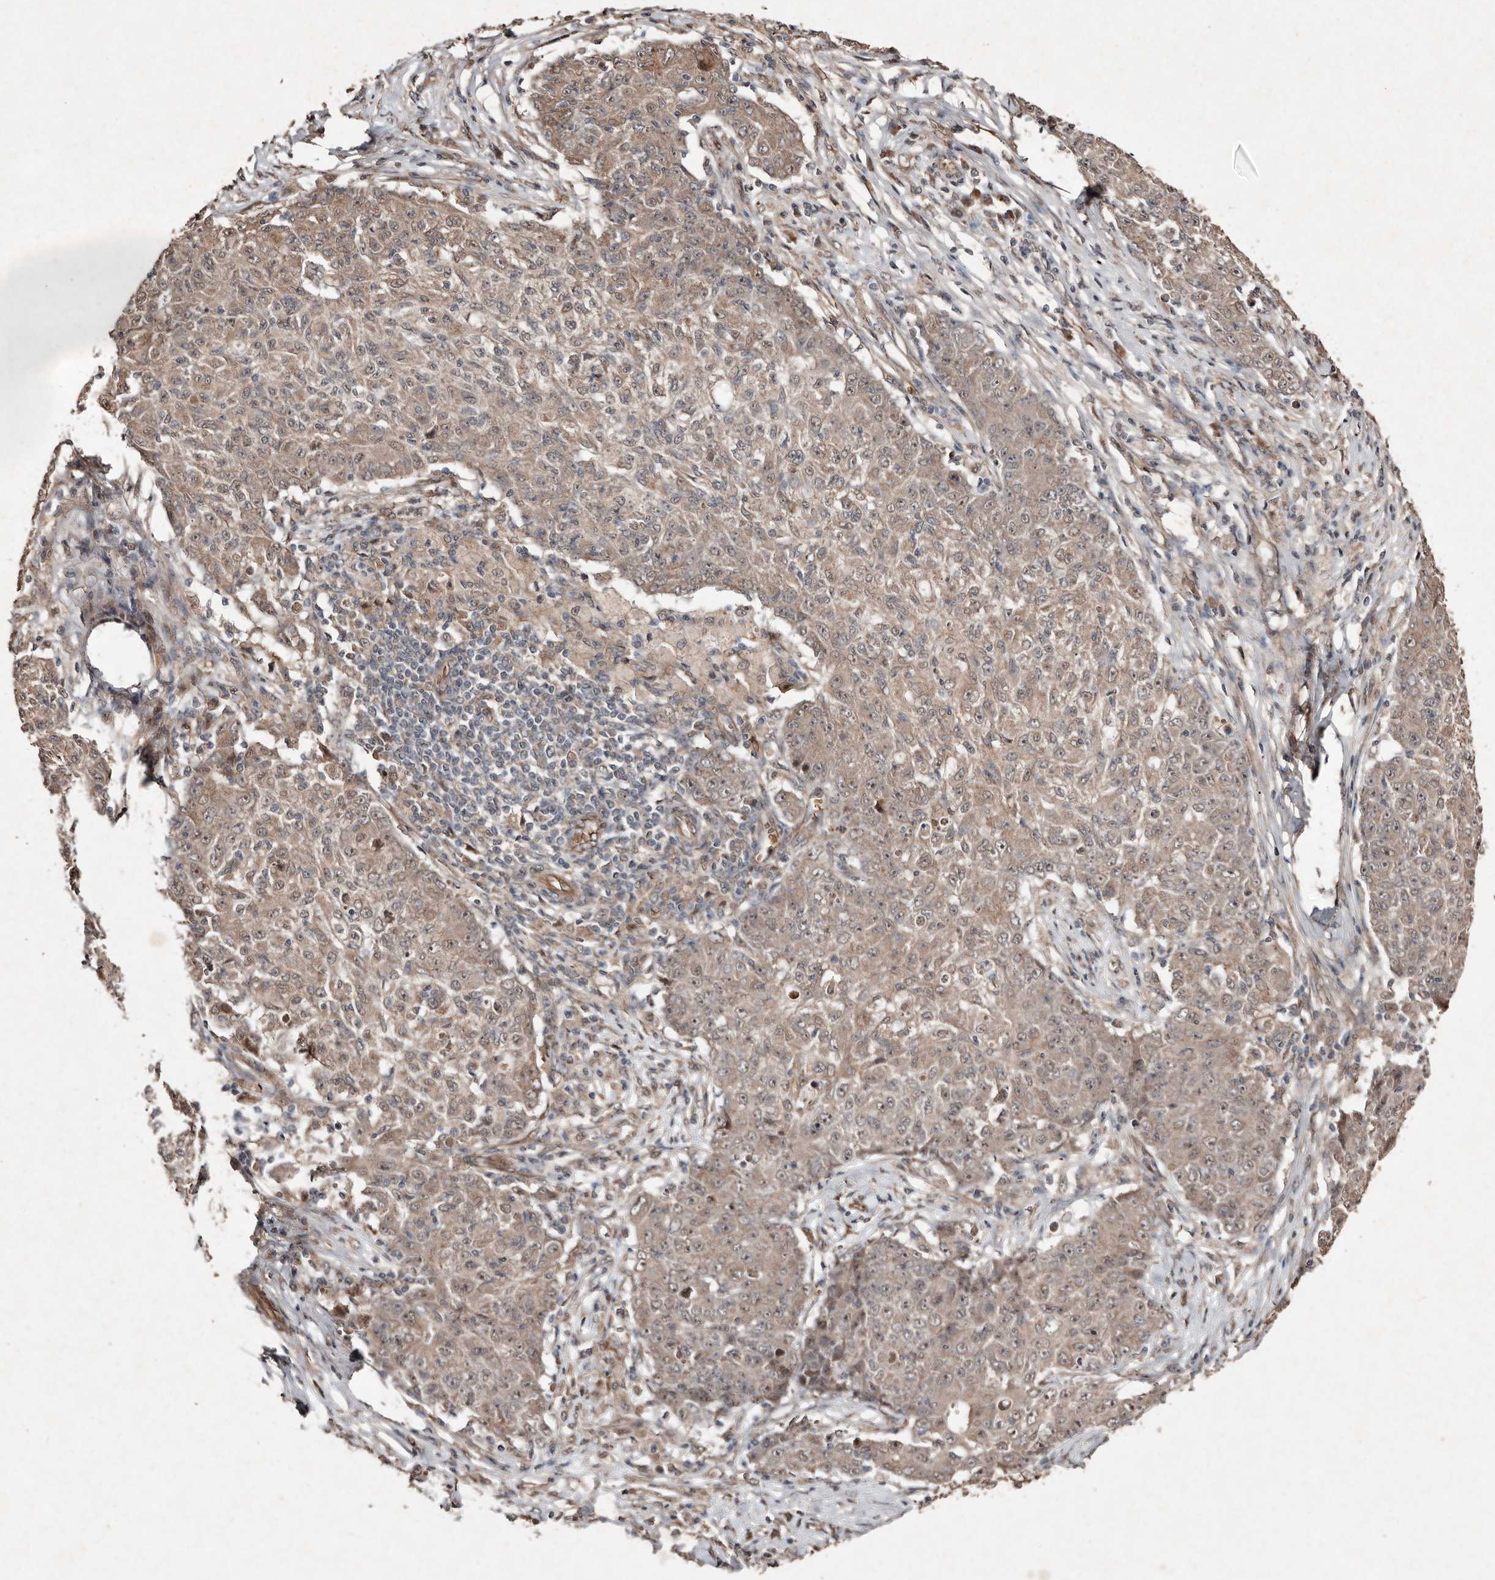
{"staining": {"intensity": "weak", "quantity": ">75%", "location": "cytoplasmic/membranous,nuclear"}, "tissue": "ovarian cancer", "cell_type": "Tumor cells", "image_type": "cancer", "snomed": [{"axis": "morphology", "description": "Carcinoma, endometroid"}, {"axis": "topography", "description": "Ovary"}], "caption": "This histopathology image displays IHC staining of endometroid carcinoma (ovarian), with low weak cytoplasmic/membranous and nuclear staining in approximately >75% of tumor cells.", "gene": "DIP2C", "patient": {"sex": "female", "age": 42}}